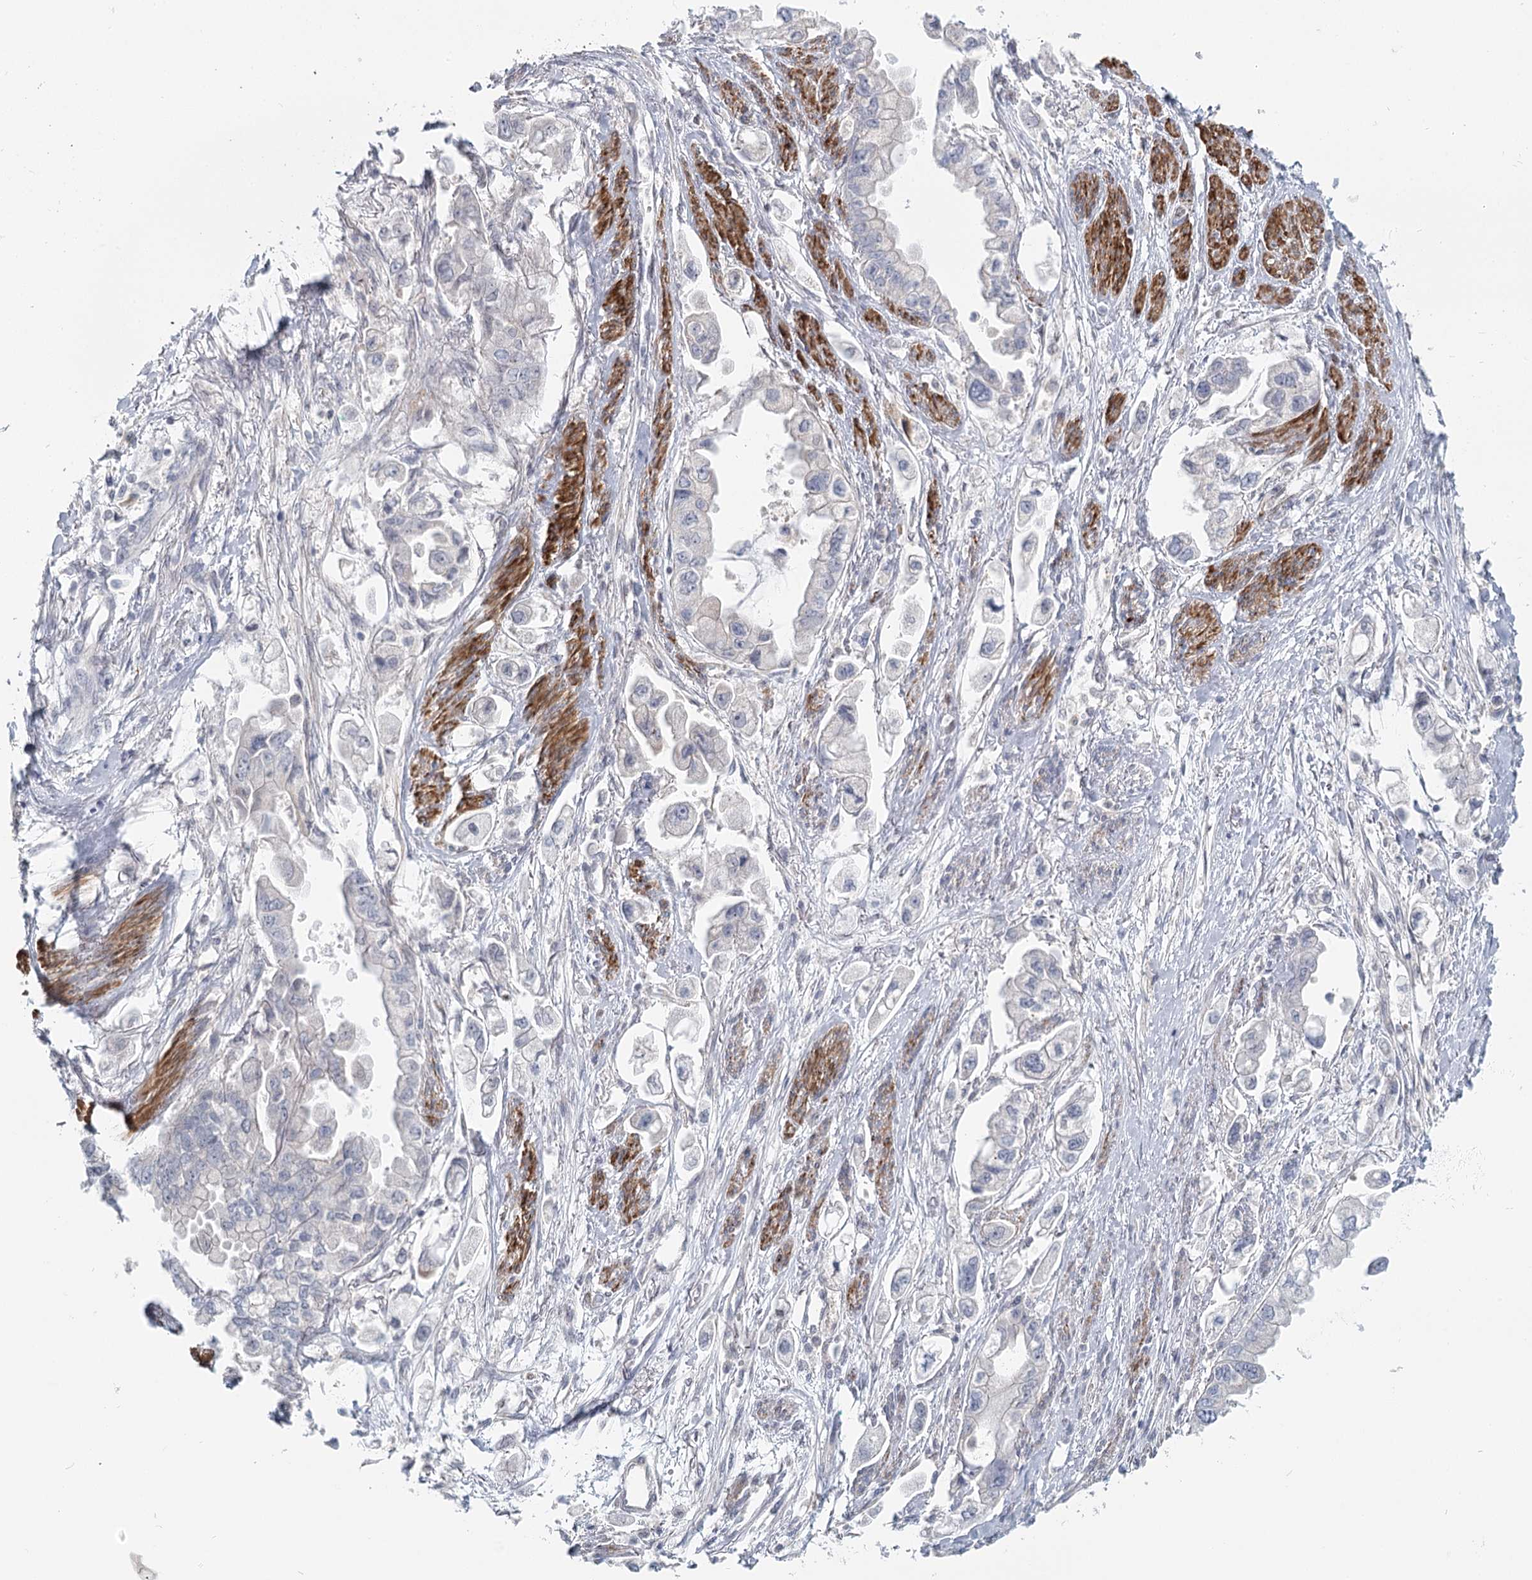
{"staining": {"intensity": "negative", "quantity": "none", "location": "none"}, "tissue": "stomach cancer", "cell_type": "Tumor cells", "image_type": "cancer", "snomed": [{"axis": "morphology", "description": "Adenocarcinoma, NOS"}, {"axis": "topography", "description": "Stomach"}], "caption": "A histopathology image of human adenocarcinoma (stomach) is negative for staining in tumor cells. (Brightfield microscopy of DAB immunohistochemistry (IHC) at high magnification).", "gene": "USP11", "patient": {"sex": "male", "age": 62}}